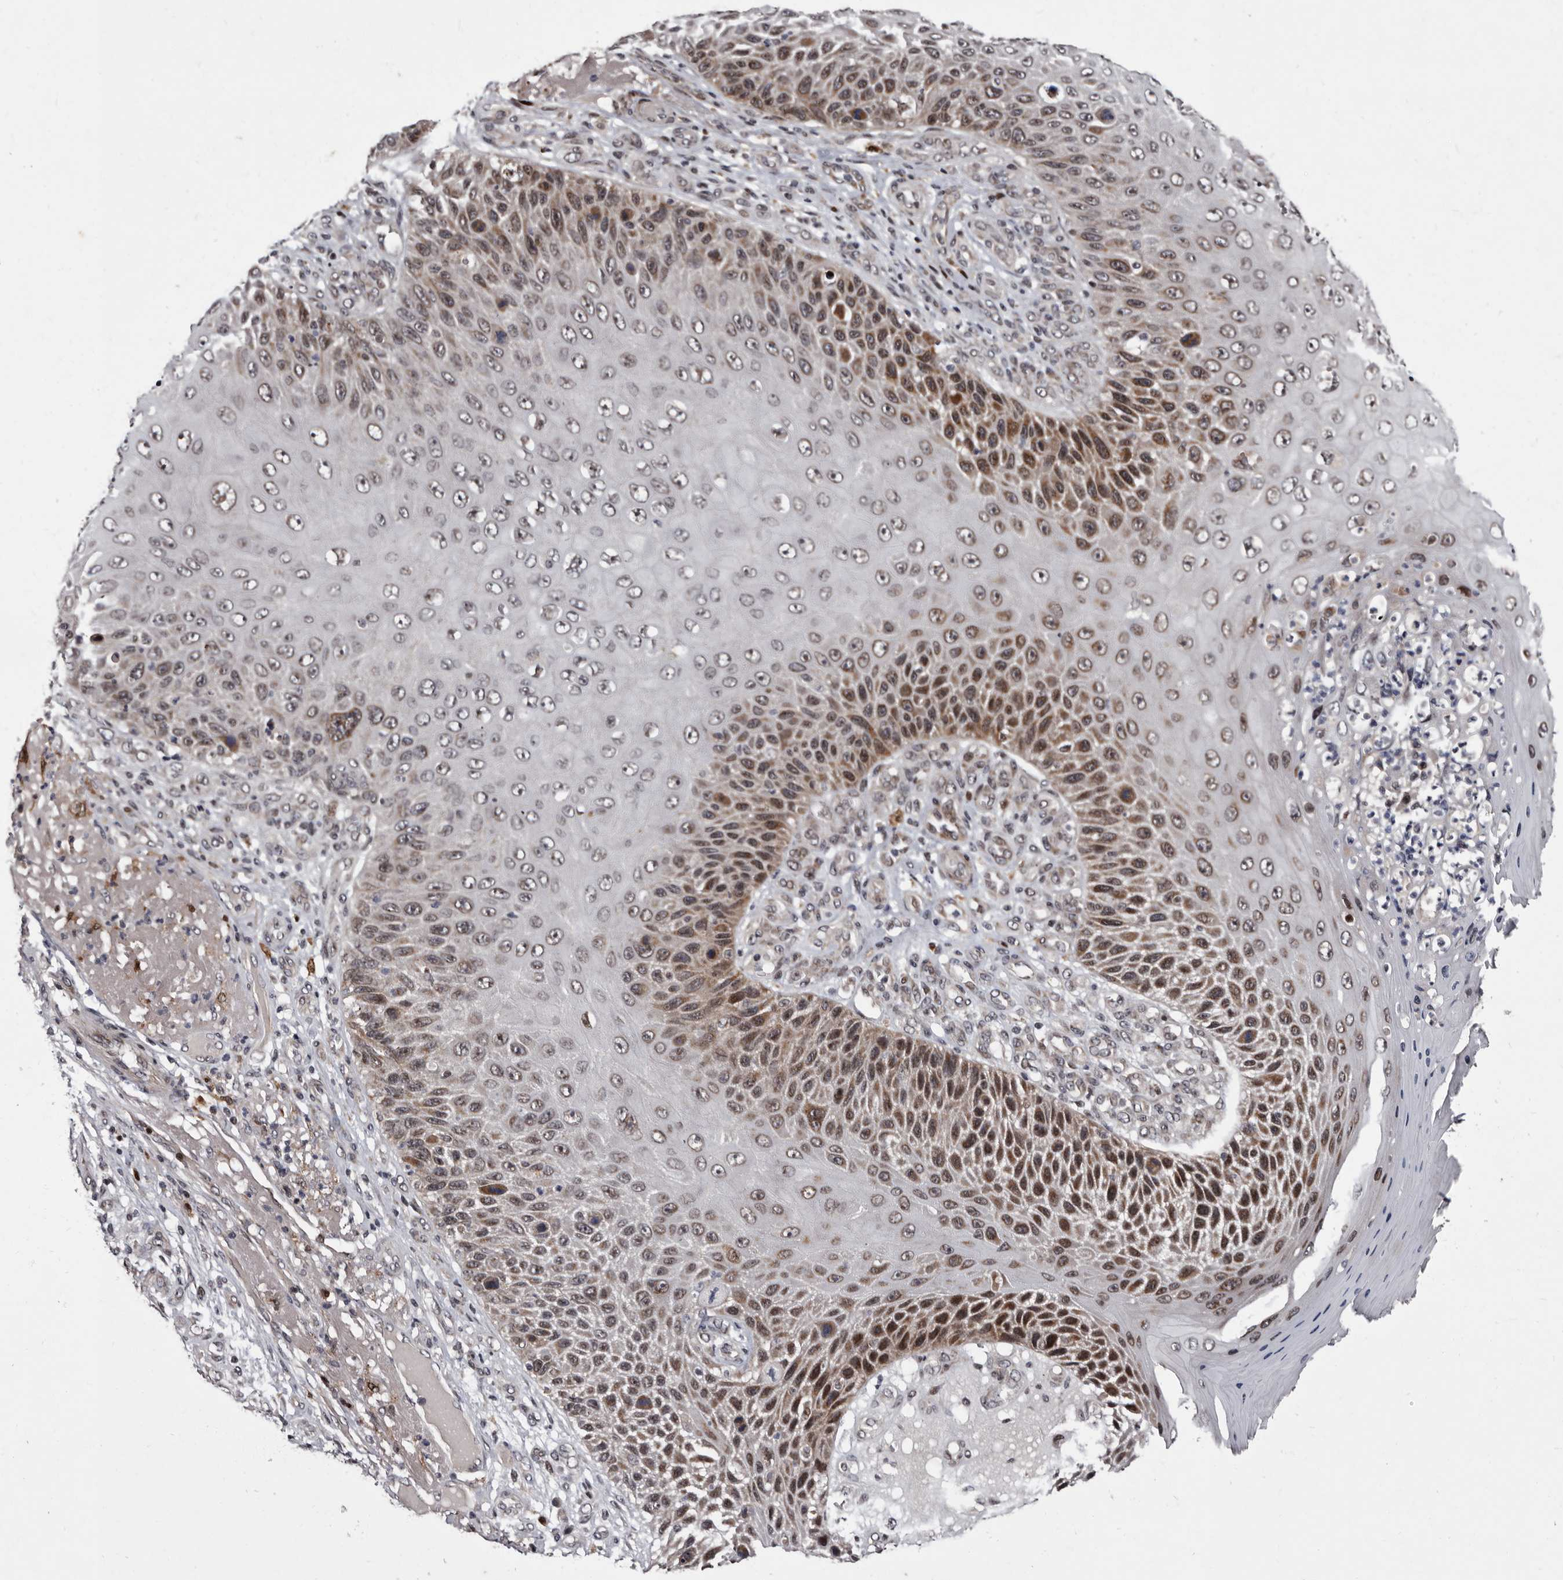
{"staining": {"intensity": "moderate", "quantity": "25%-75%", "location": "cytoplasmic/membranous,nuclear"}, "tissue": "skin cancer", "cell_type": "Tumor cells", "image_type": "cancer", "snomed": [{"axis": "morphology", "description": "Squamous cell carcinoma, NOS"}, {"axis": "topography", "description": "Skin"}], "caption": "This micrograph demonstrates immunohistochemistry staining of human skin squamous cell carcinoma, with medium moderate cytoplasmic/membranous and nuclear positivity in approximately 25%-75% of tumor cells.", "gene": "TNKS", "patient": {"sex": "female", "age": 88}}